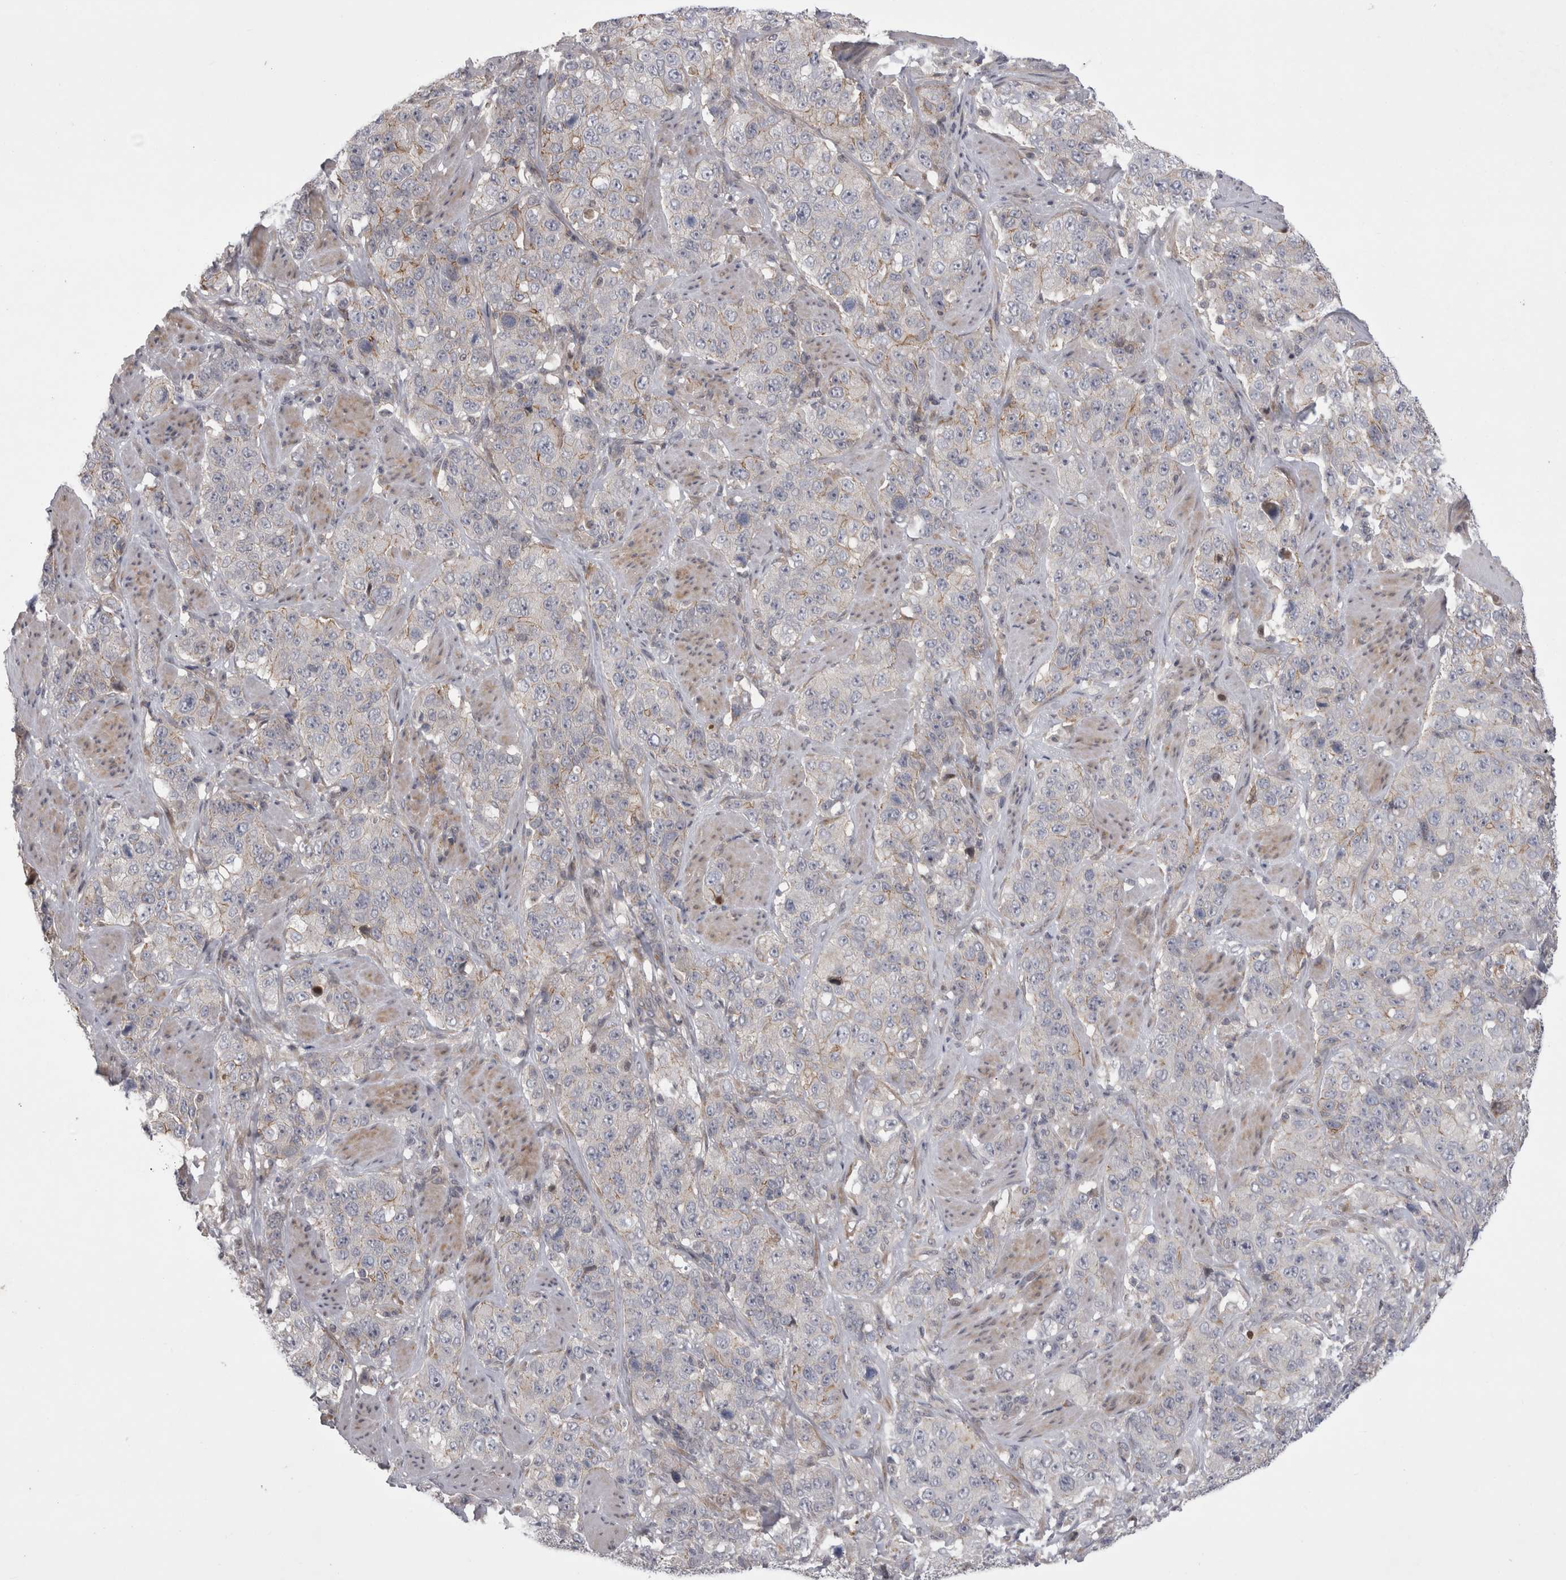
{"staining": {"intensity": "negative", "quantity": "none", "location": "none"}, "tissue": "stomach cancer", "cell_type": "Tumor cells", "image_type": "cancer", "snomed": [{"axis": "morphology", "description": "Adenocarcinoma, NOS"}, {"axis": "topography", "description": "Stomach"}], "caption": "A histopathology image of human adenocarcinoma (stomach) is negative for staining in tumor cells.", "gene": "NENF", "patient": {"sex": "male", "age": 48}}